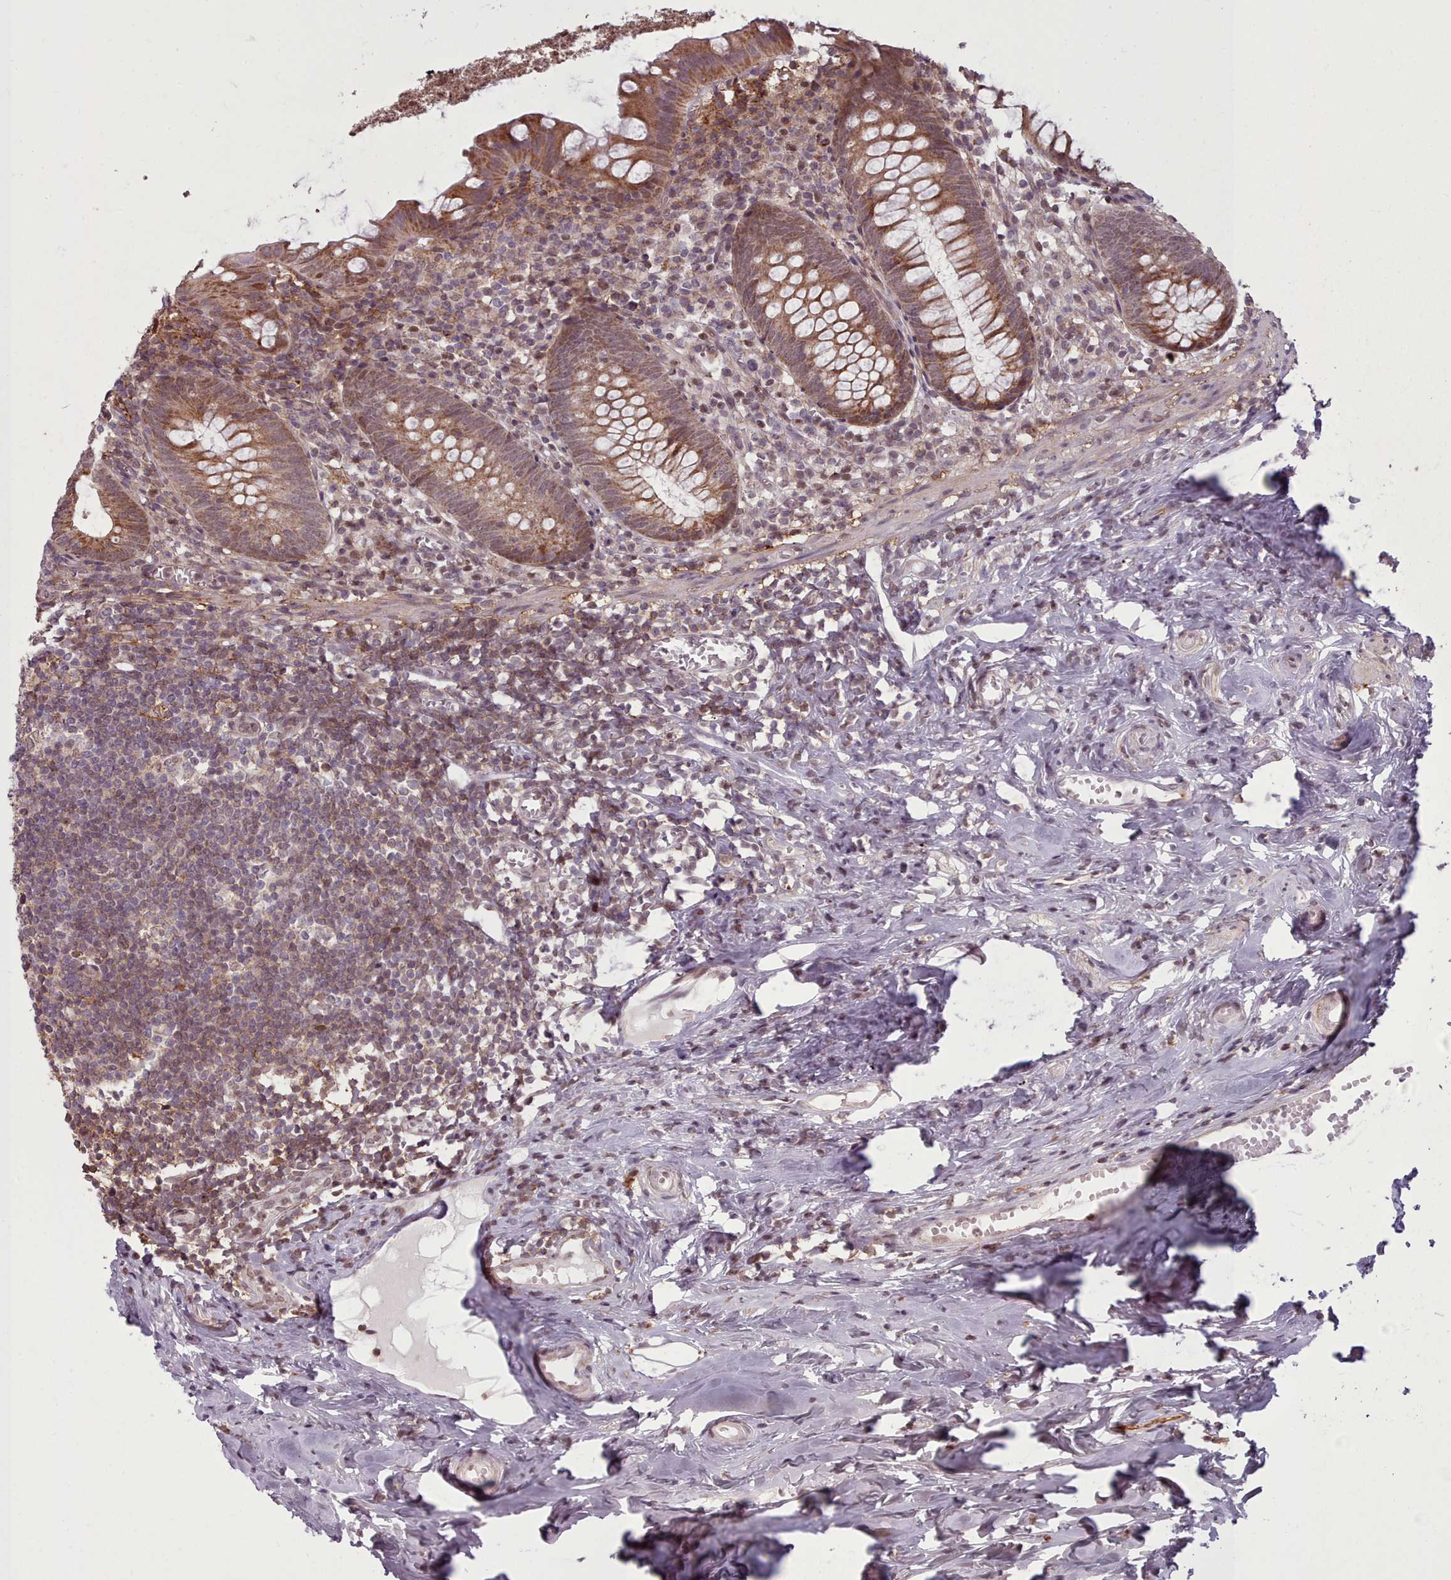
{"staining": {"intensity": "moderate", "quantity": ">75%", "location": "cytoplasmic/membranous"}, "tissue": "appendix", "cell_type": "Glandular cells", "image_type": "normal", "snomed": [{"axis": "morphology", "description": "Normal tissue, NOS"}, {"axis": "topography", "description": "Appendix"}], "caption": "Immunohistochemistry histopathology image of unremarkable appendix: appendix stained using IHC exhibits medium levels of moderate protein expression localized specifically in the cytoplasmic/membranous of glandular cells, appearing as a cytoplasmic/membranous brown color.", "gene": "ZMYM4", "patient": {"sex": "female", "age": 51}}